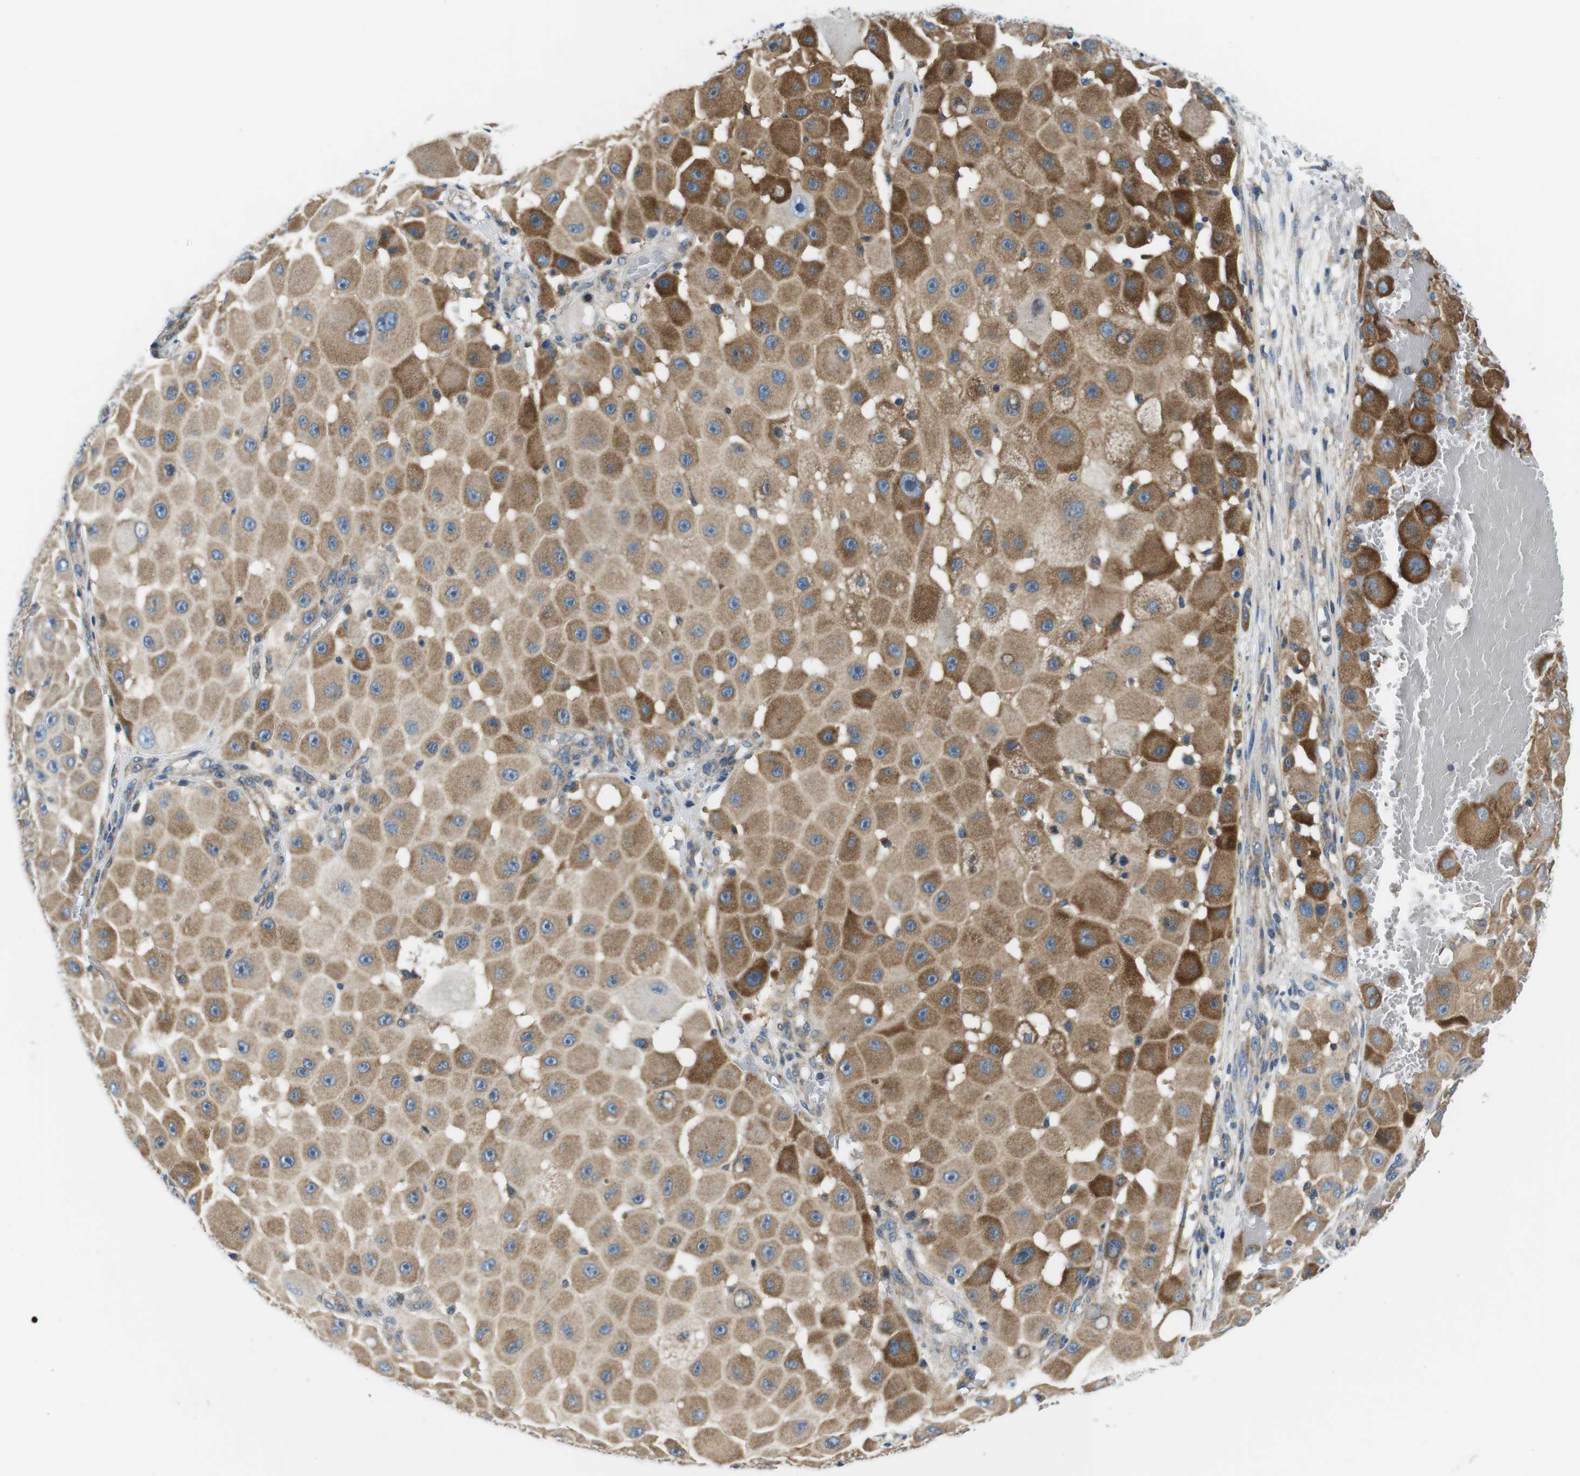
{"staining": {"intensity": "moderate", "quantity": ">75%", "location": "cytoplasmic/membranous"}, "tissue": "melanoma", "cell_type": "Tumor cells", "image_type": "cancer", "snomed": [{"axis": "morphology", "description": "Malignant melanoma, NOS"}, {"axis": "topography", "description": "Skin"}], "caption": "Malignant melanoma stained with DAB (3,3'-diaminobenzidine) immunohistochemistry demonstrates medium levels of moderate cytoplasmic/membranous positivity in about >75% of tumor cells.", "gene": "EIF2B5", "patient": {"sex": "female", "age": 81}}